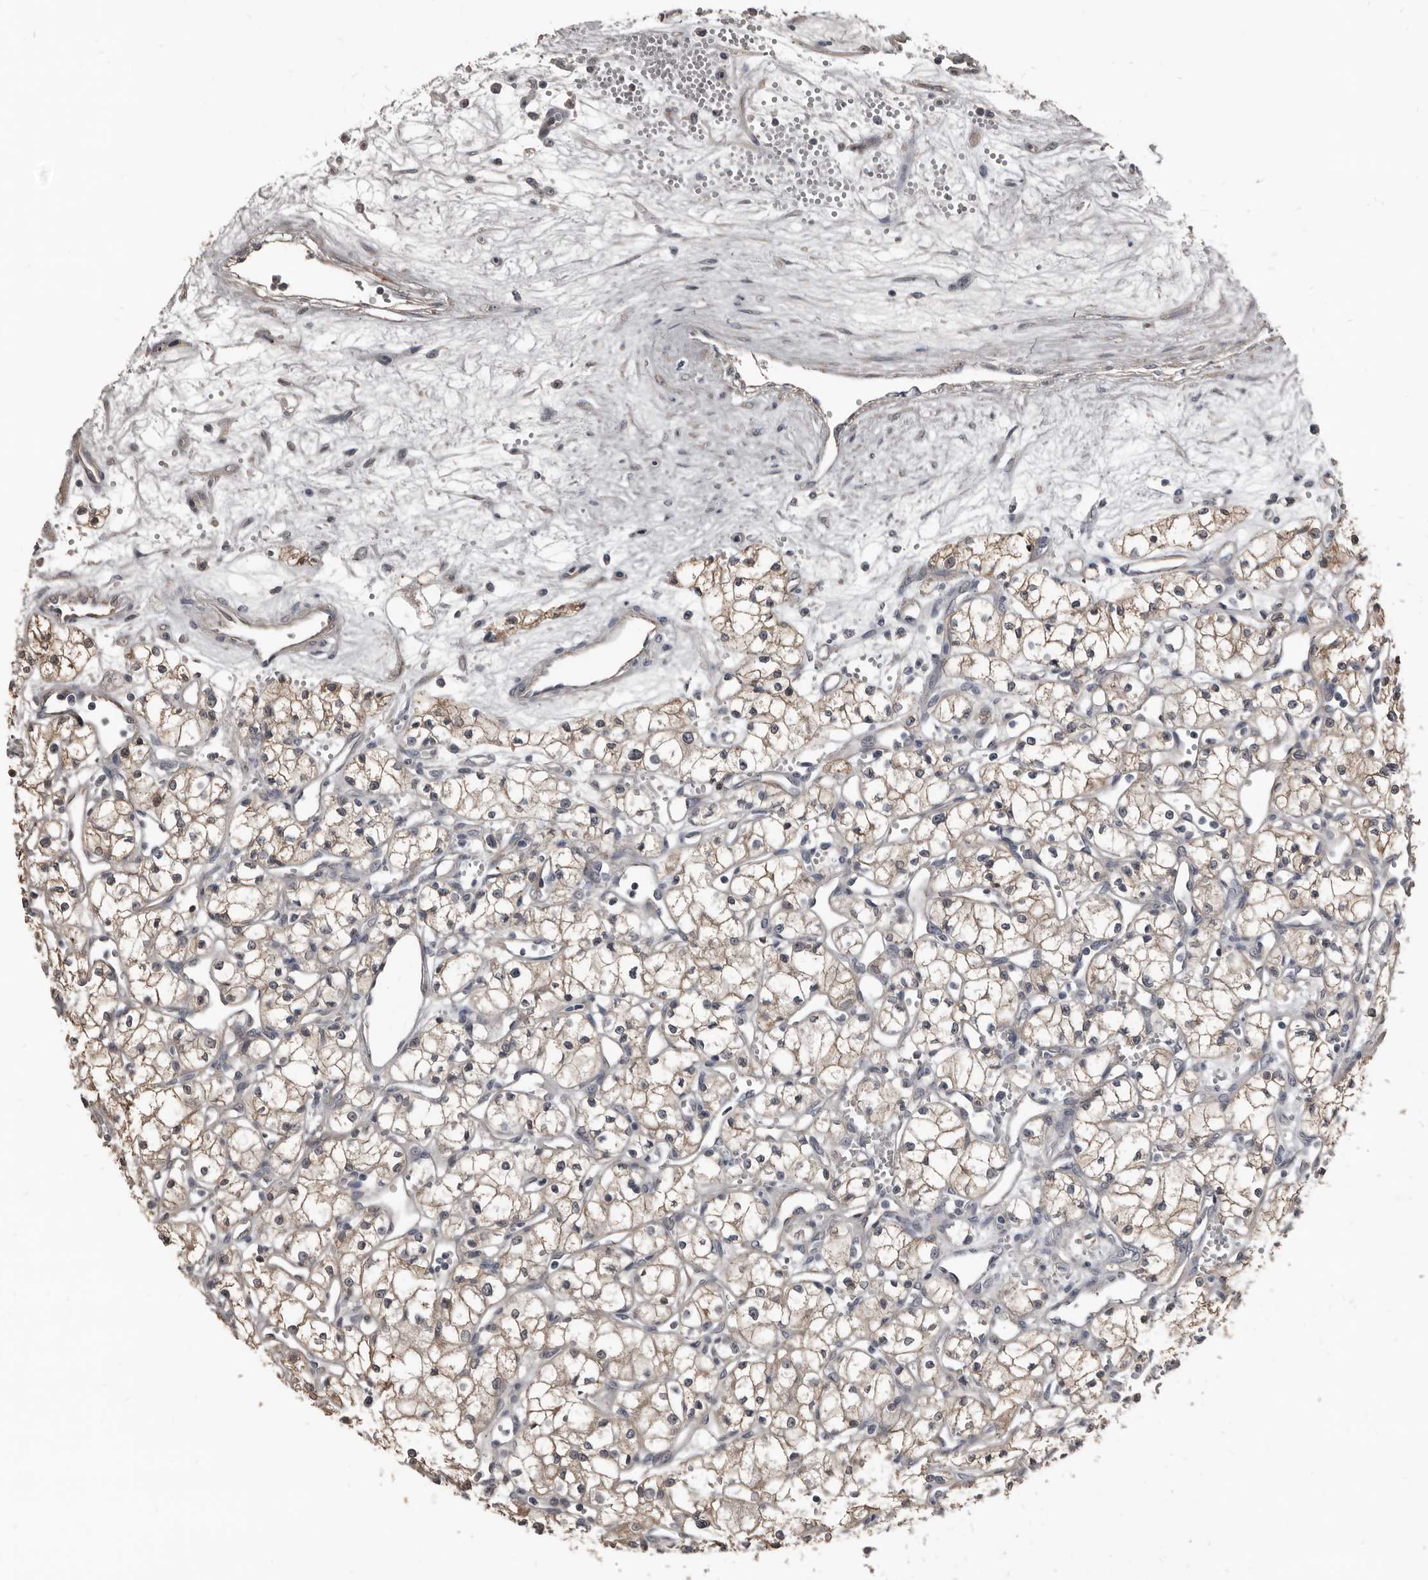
{"staining": {"intensity": "weak", "quantity": "25%-75%", "location": "cytoplasmic/membranous"}, "tissue": "renal cancer", "cell_type": "Tumor cells", "image_type": "cancer", "snomed": [{"axis": "morphology", "description": "Adenocarcinoma, NOS"}, {"axis": "topography", "description": "Kidney"}], "caption": "Renal cancer (adenocarcinoma) stained with DAB (3,3'-diaminobenzidine) immunohistochemistry demonstrates low levels of weak cytoplasmic/membranous positivity in about 25%-75% of tumor cells. The staining was performed using DAB to visualize the protein expression in brown, while the nuclei were stained in blue with hematoxylin (Magnification: 20x).", "gene": "DHPS", "patient": {"sex": "male", "age": 59}}